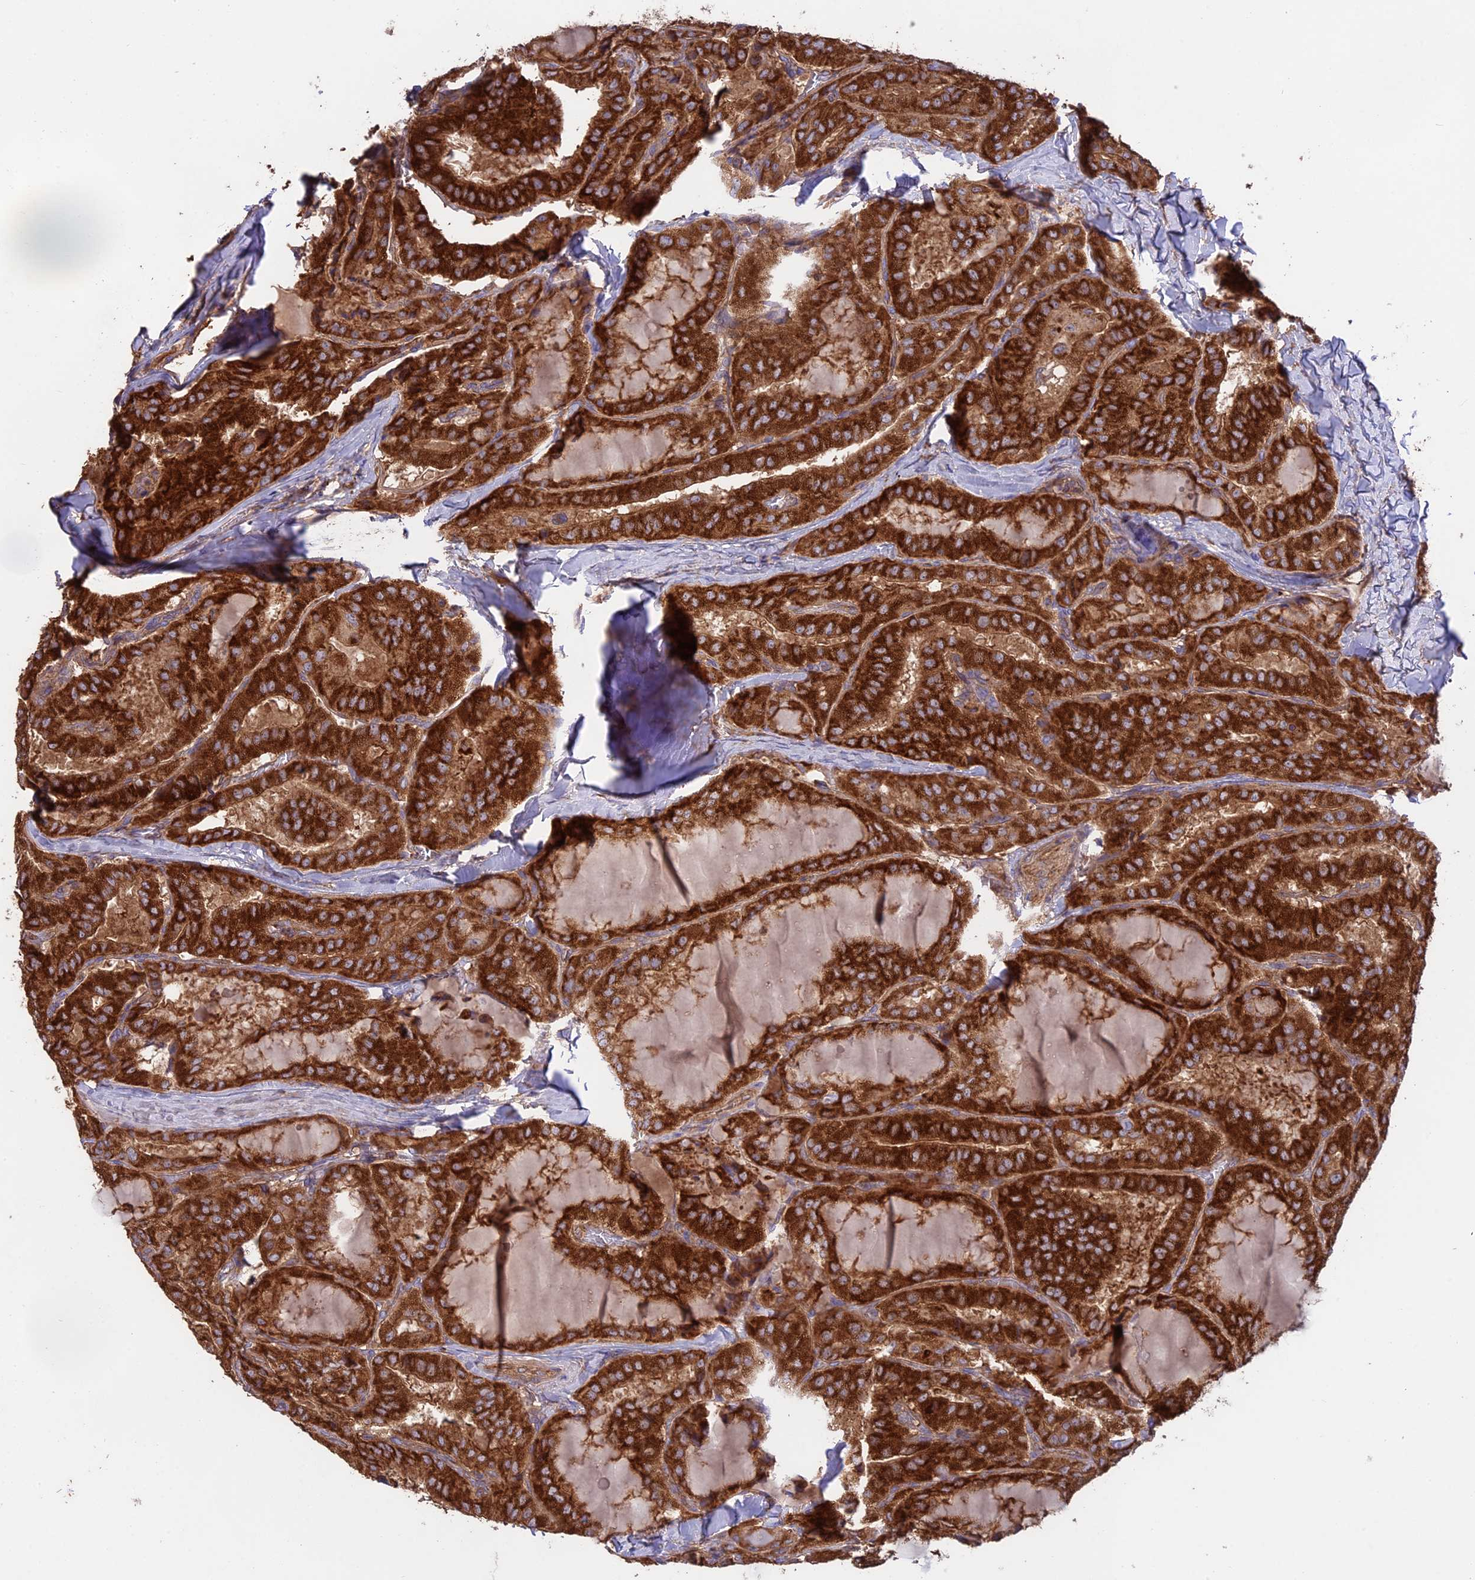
{"staining": {"intensity": "strong", "quantity": ">75%", "location": "cytoplasmic/membranous"}, "tissue": "thyroid cancer", "cell_type": "Tumor cells", "image_type": "cancer", "snomed": [{"axis": "morphology", "description": "Normal tissue, NOS"}, {"axis": "morphology", "description": "Papillary adenocarcinoma, NOS"}, {"axis": "topography", "description": "Thyroid gland"}], "caption": "Immunohistochemical staining of papillary adenocarcinoma (thyroid) shows high levels of strong cytoplasmic/membranous staining in about >75% of tumor cells.", "gene": "NUDT8", "patient": {"sex": "female", "age": 59}}